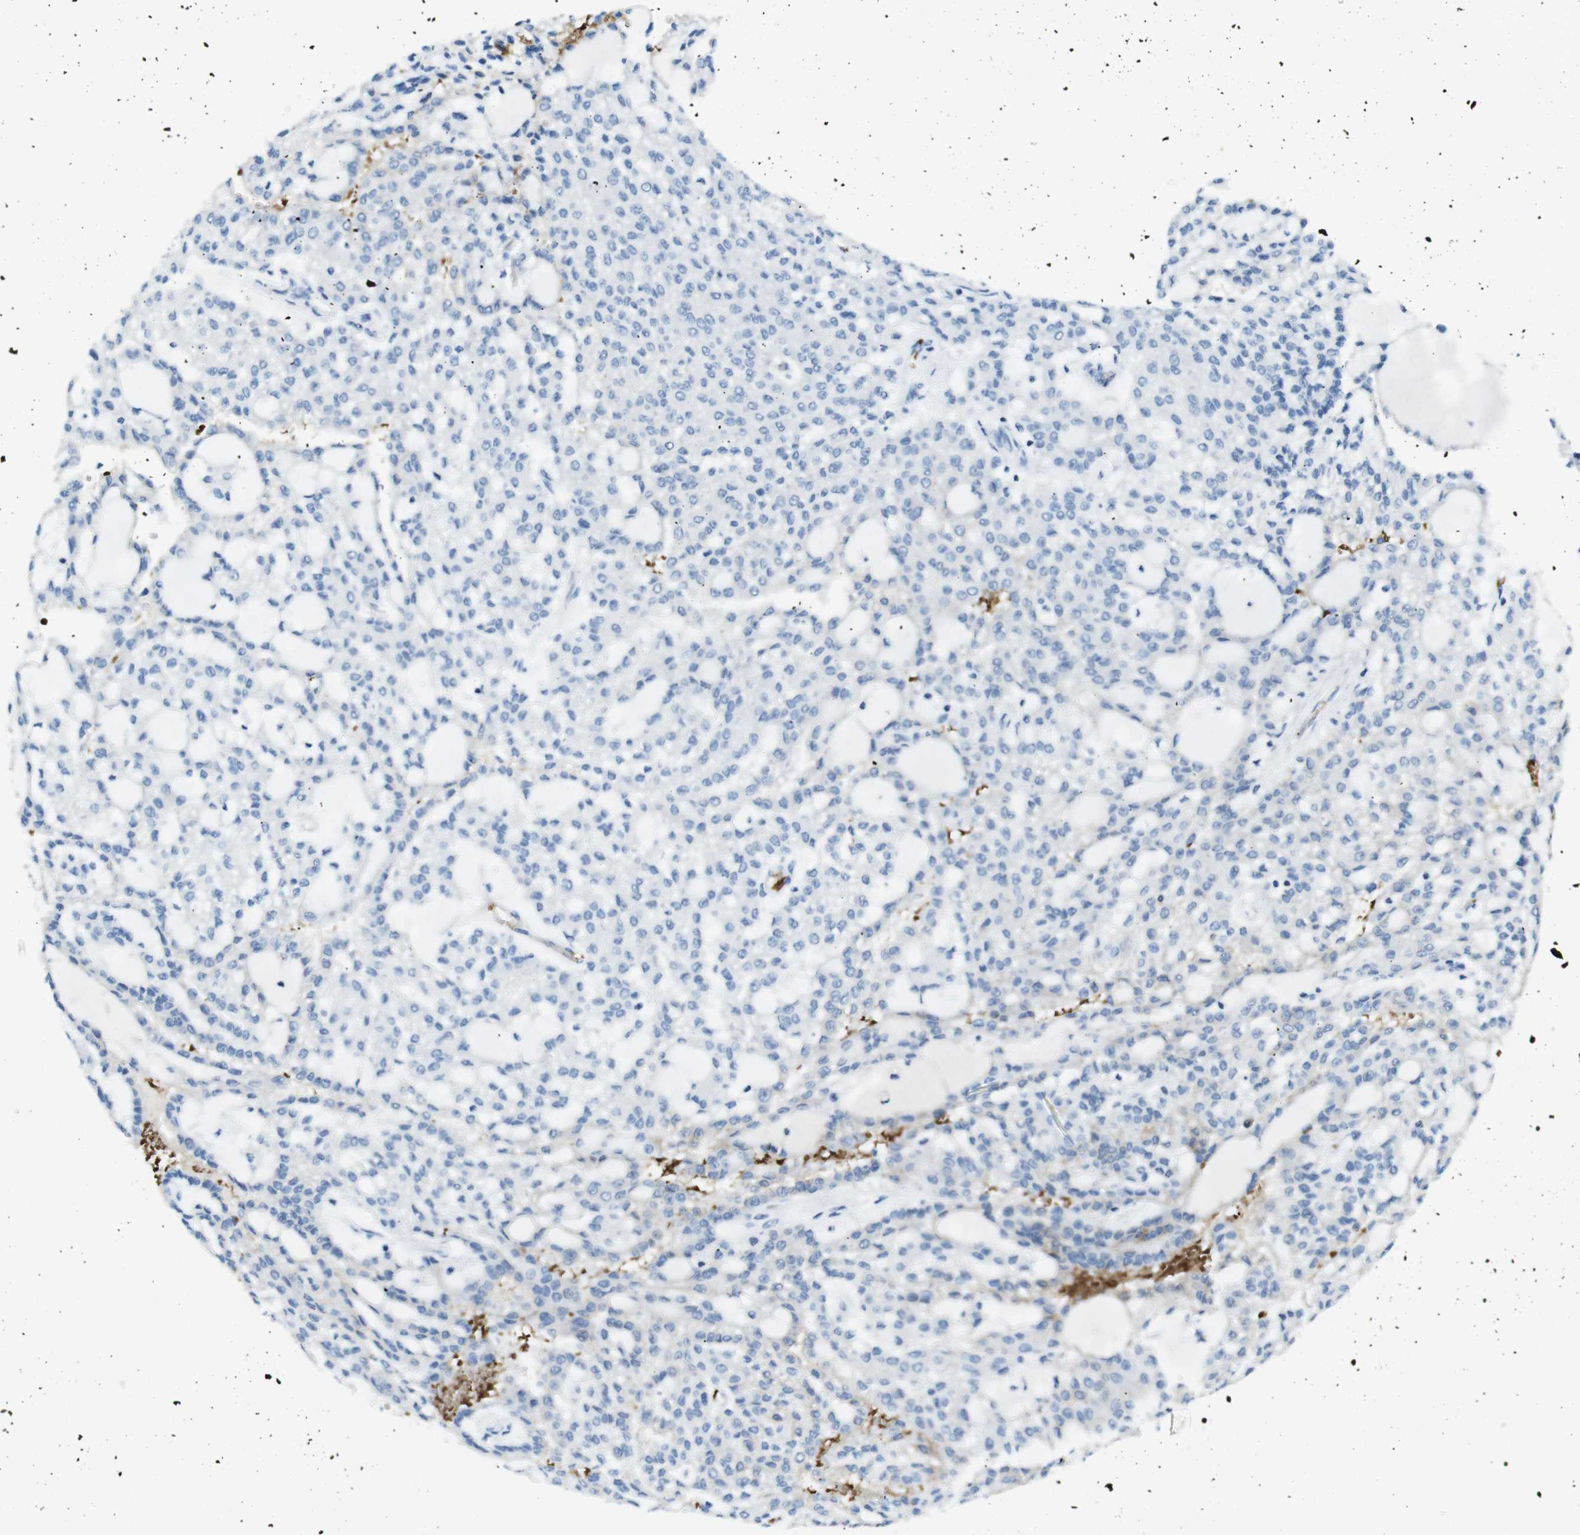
{"staining": {"intensity": "negative", "quantity": "none", "location": "none"}, "tissue": "renal cancer", "cell_type": "Tumor cells", "image_type": "cancer", "snomed": [{"axis": "morphology", "description": "Adenocarcinoma, NOS"}, {"axis": "topography", "description": "Kidney"}], "caption": "DAB (3,3'-diaminobenzidine) immunohistochemical staining of human adenocarcinoma (renal) demonstrates no significant positivity in tumor cells.", "gene": "TFAP2C", "patient": {"sex": "male", "age": 63}}